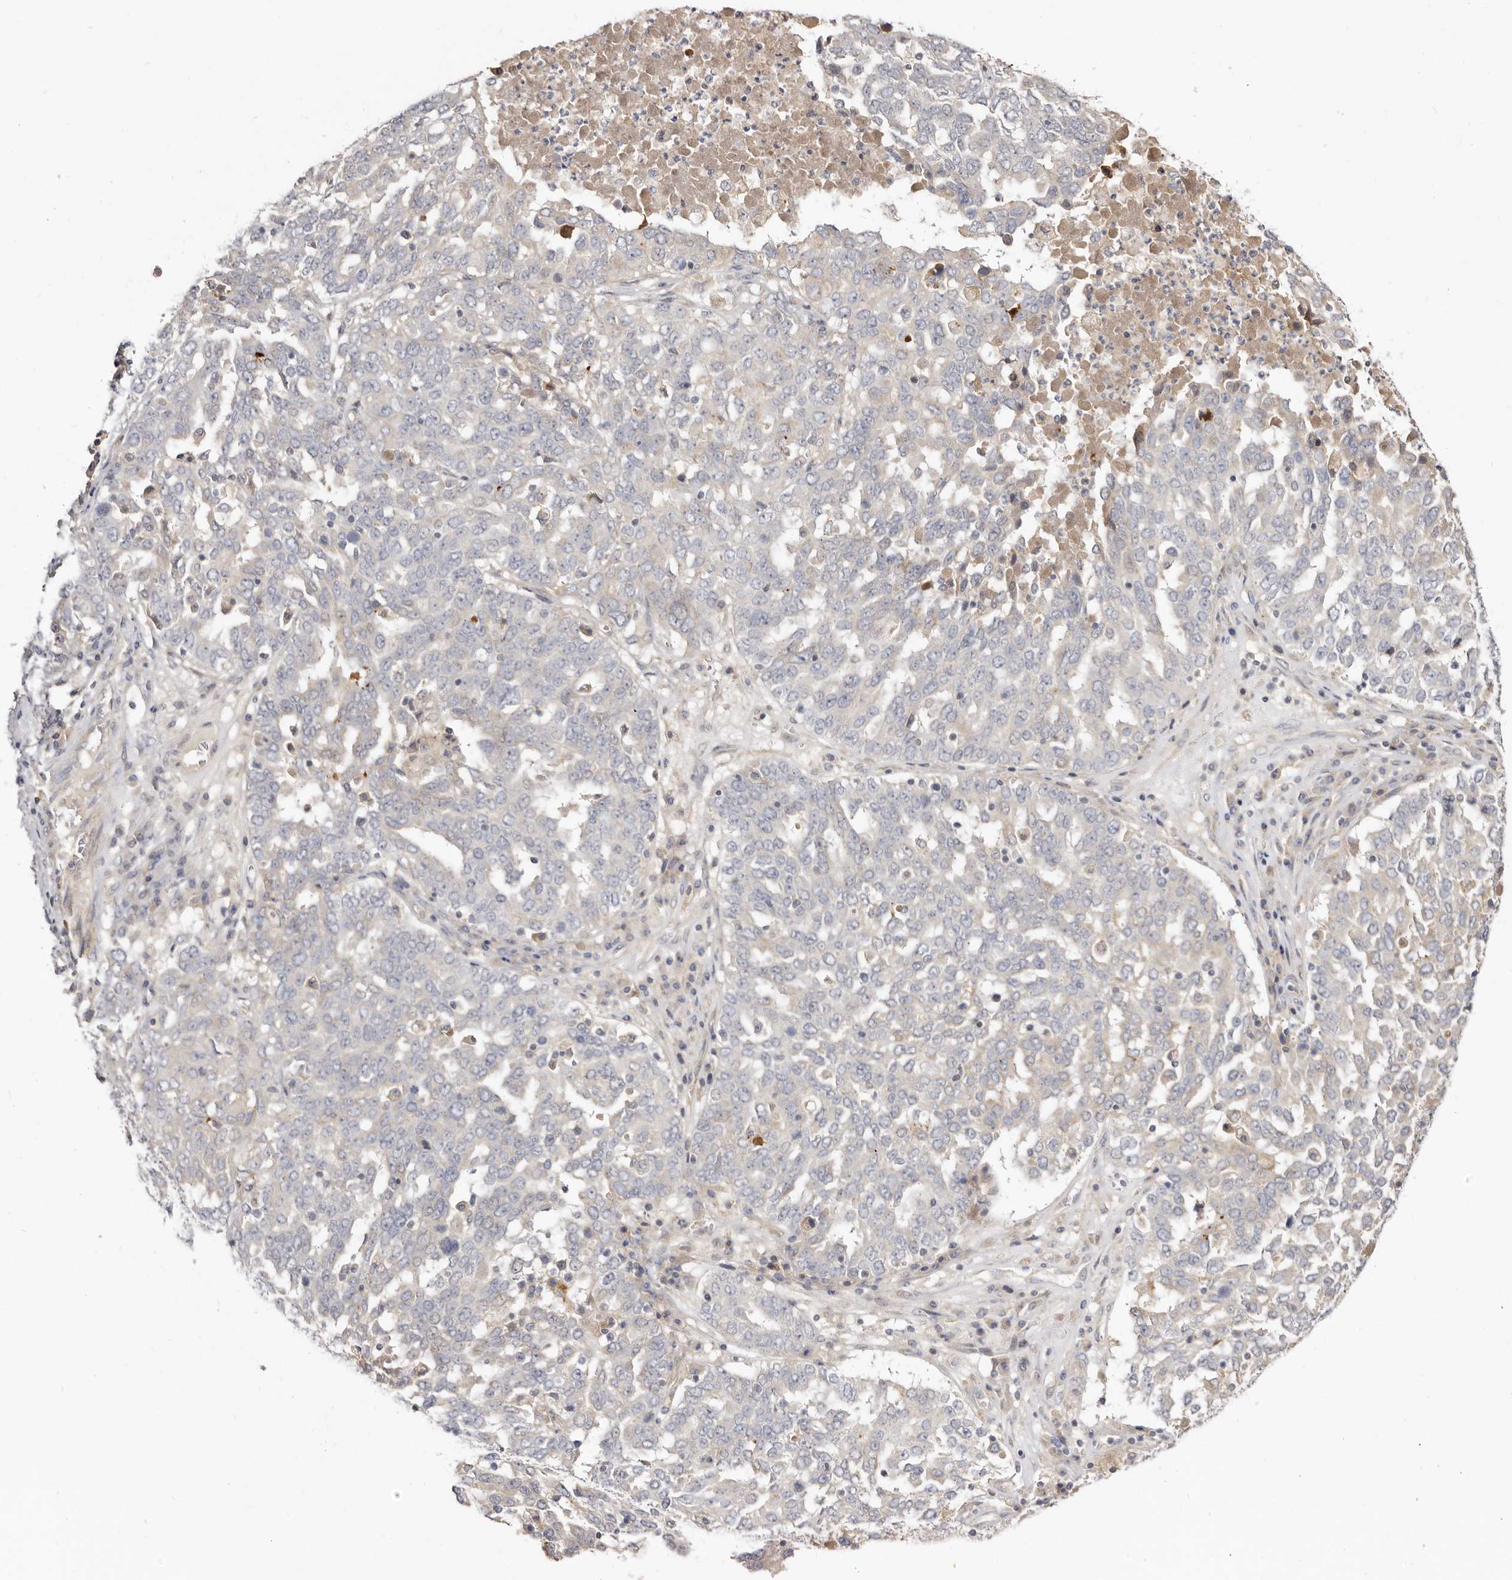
{"staining": {"intensity": "negative", "quantity": "none", "location": "none"}, "tissue": "ovarian cancer", "cell_type": "Tumor cells", "image_type": "cancer", "snomed": [{"axis": "morphology", "description": "Carcinoma, endometroid"}, {"axis": "topography", "description": "Ovary"}], "caption": "Immunohistochemical staining of ovarian cancer displays no significant staining in tumor cells. The staining was performed using DAB to visualize the protein expression in brown, while the nuclei were stained in blue with hematoxylin (Magnification: 20x).", "gene": "ADAMTS9", "patient": {"sex": "female", "age": 62}}